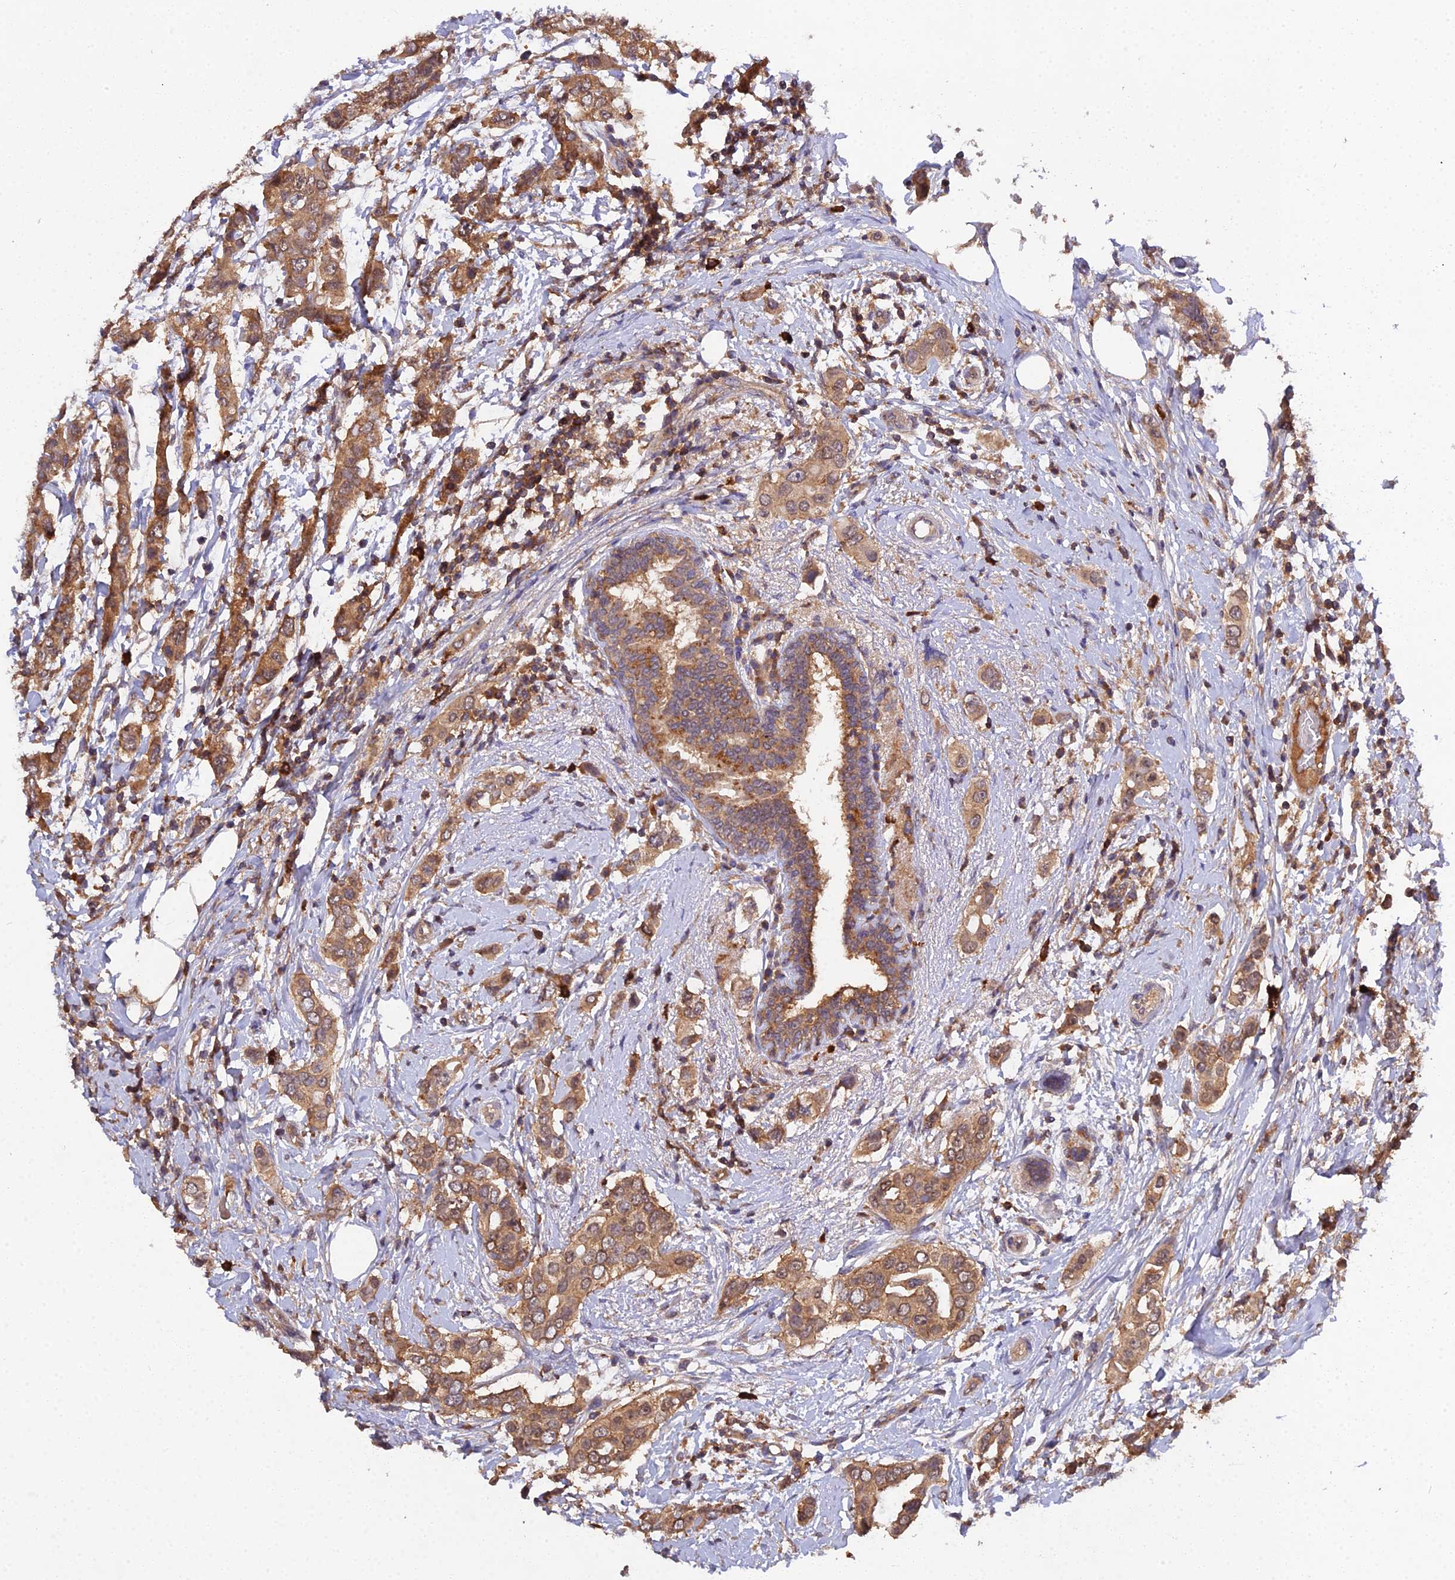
{"staining": {"intensity": "moderate", "quantity": ">75%", "location": "cytoplasmic/membranous"}, "tissue": "breast cancer", "cell_type": "Tumor cells", "image_type": "cancer", "snomed": [{"axis": "morphology", "description": "Lobular carcinoma"}, {"axis": "topography", "description": "Breast"}], "caption": "Moderate cytoplasmic/membranous staining is present in approximately >75% of tumor cells in breast cancer.", "gene": "TMEM258", "patient": {"sex": "female", "age": 51}}